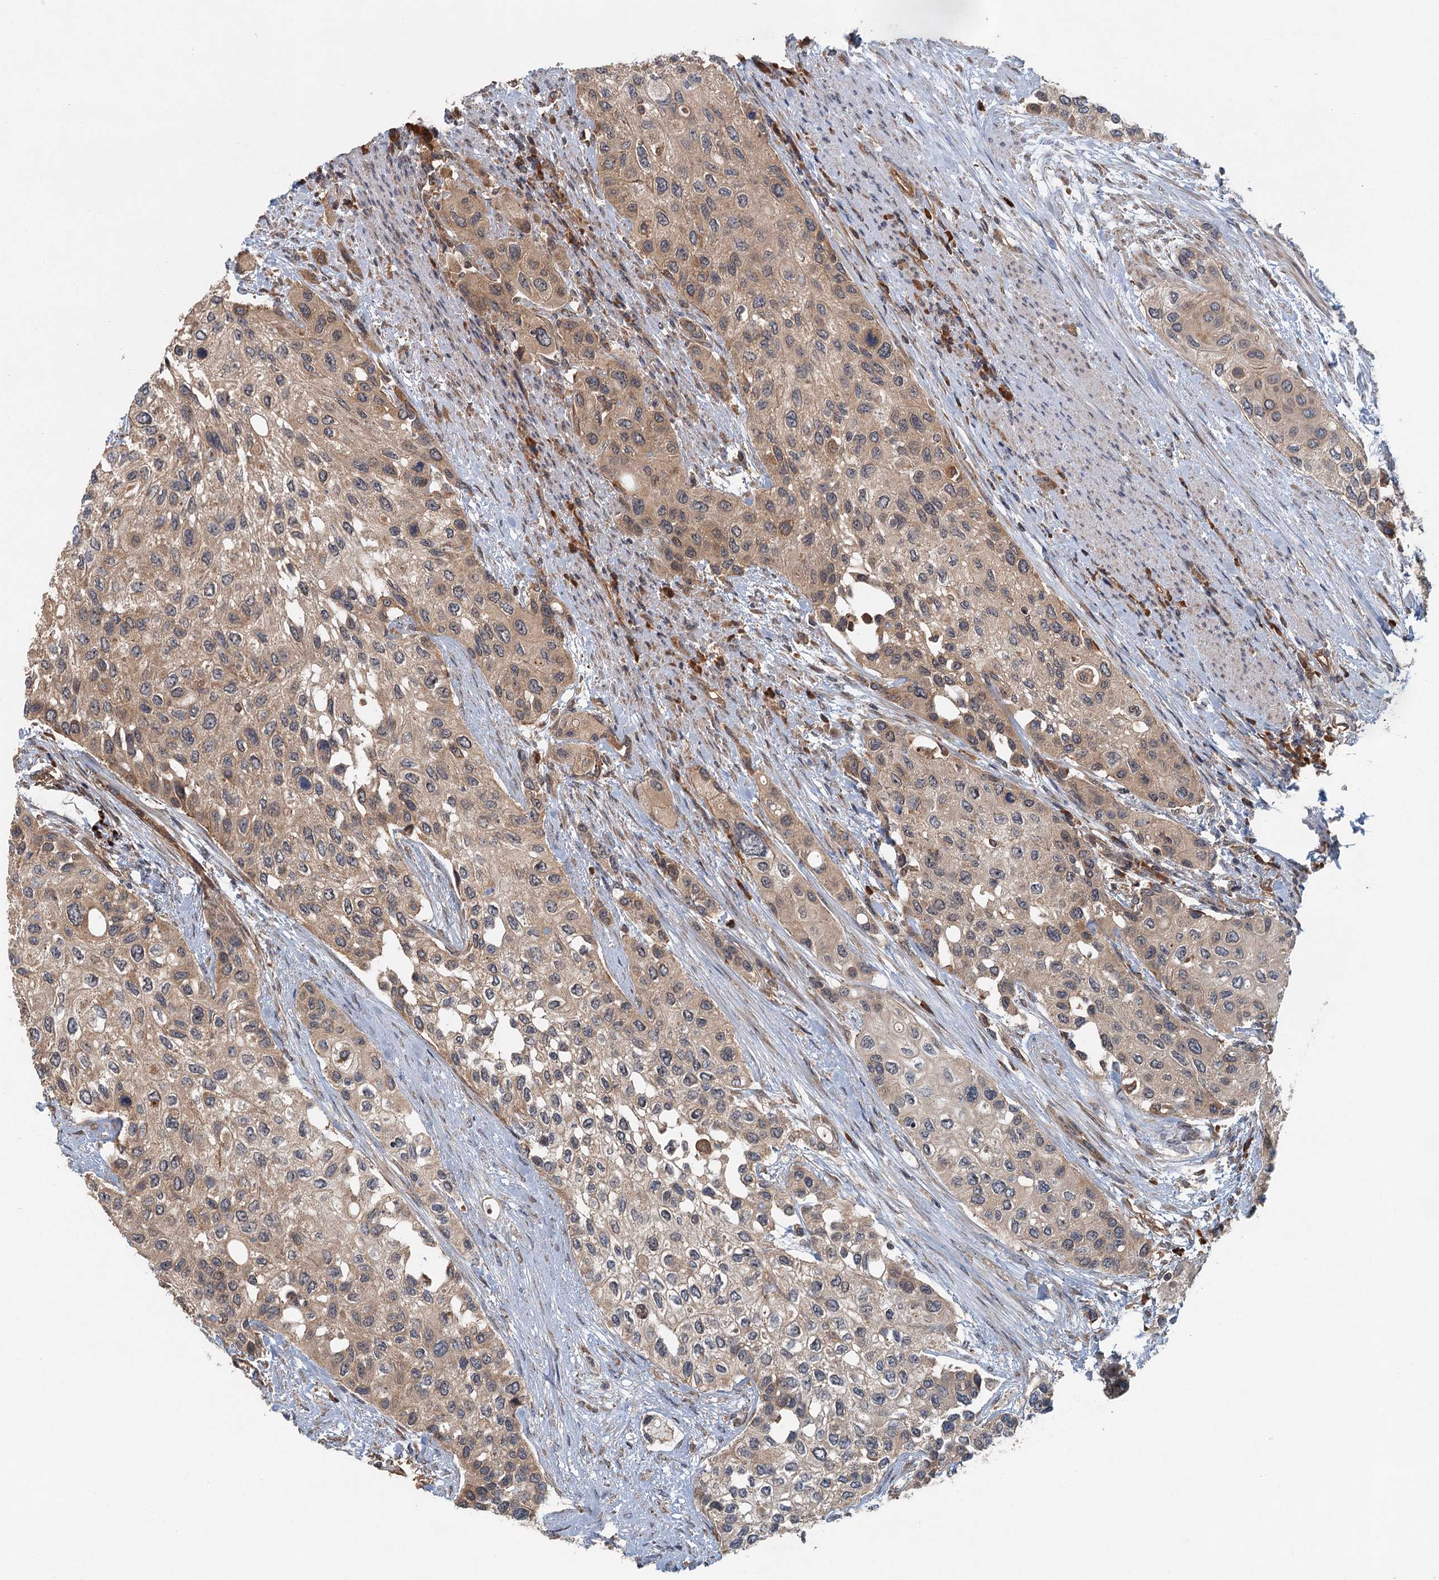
{"staining": {"intensity": "weak", "quantity": ">75%", "location": "cytoplasmic/membranous"}, "tissue": "urothelial cancer", "cell_type": "Tumor cells", "image_type": "cancer", "snomed": [{"axis": "morphology", "description": "Normal tissue, NOS"}, {"axis": "morphology", "description": "Urothelial carcinoma, High grade"}, {"axis": "topography", "description": "Vascular tissue"}, {"axis": "topography", "description": "Urinary bladder"}], "caption": "Immunohistochemistry photomicrograph of human urothelial cancer stained for a protein (brown), which exhibits low levels of weak cytoplasmic/membranous staining in about >75% of tumor cells.", "gene": "ZNF527", "patient": {"sex": "female", "age": 56}}